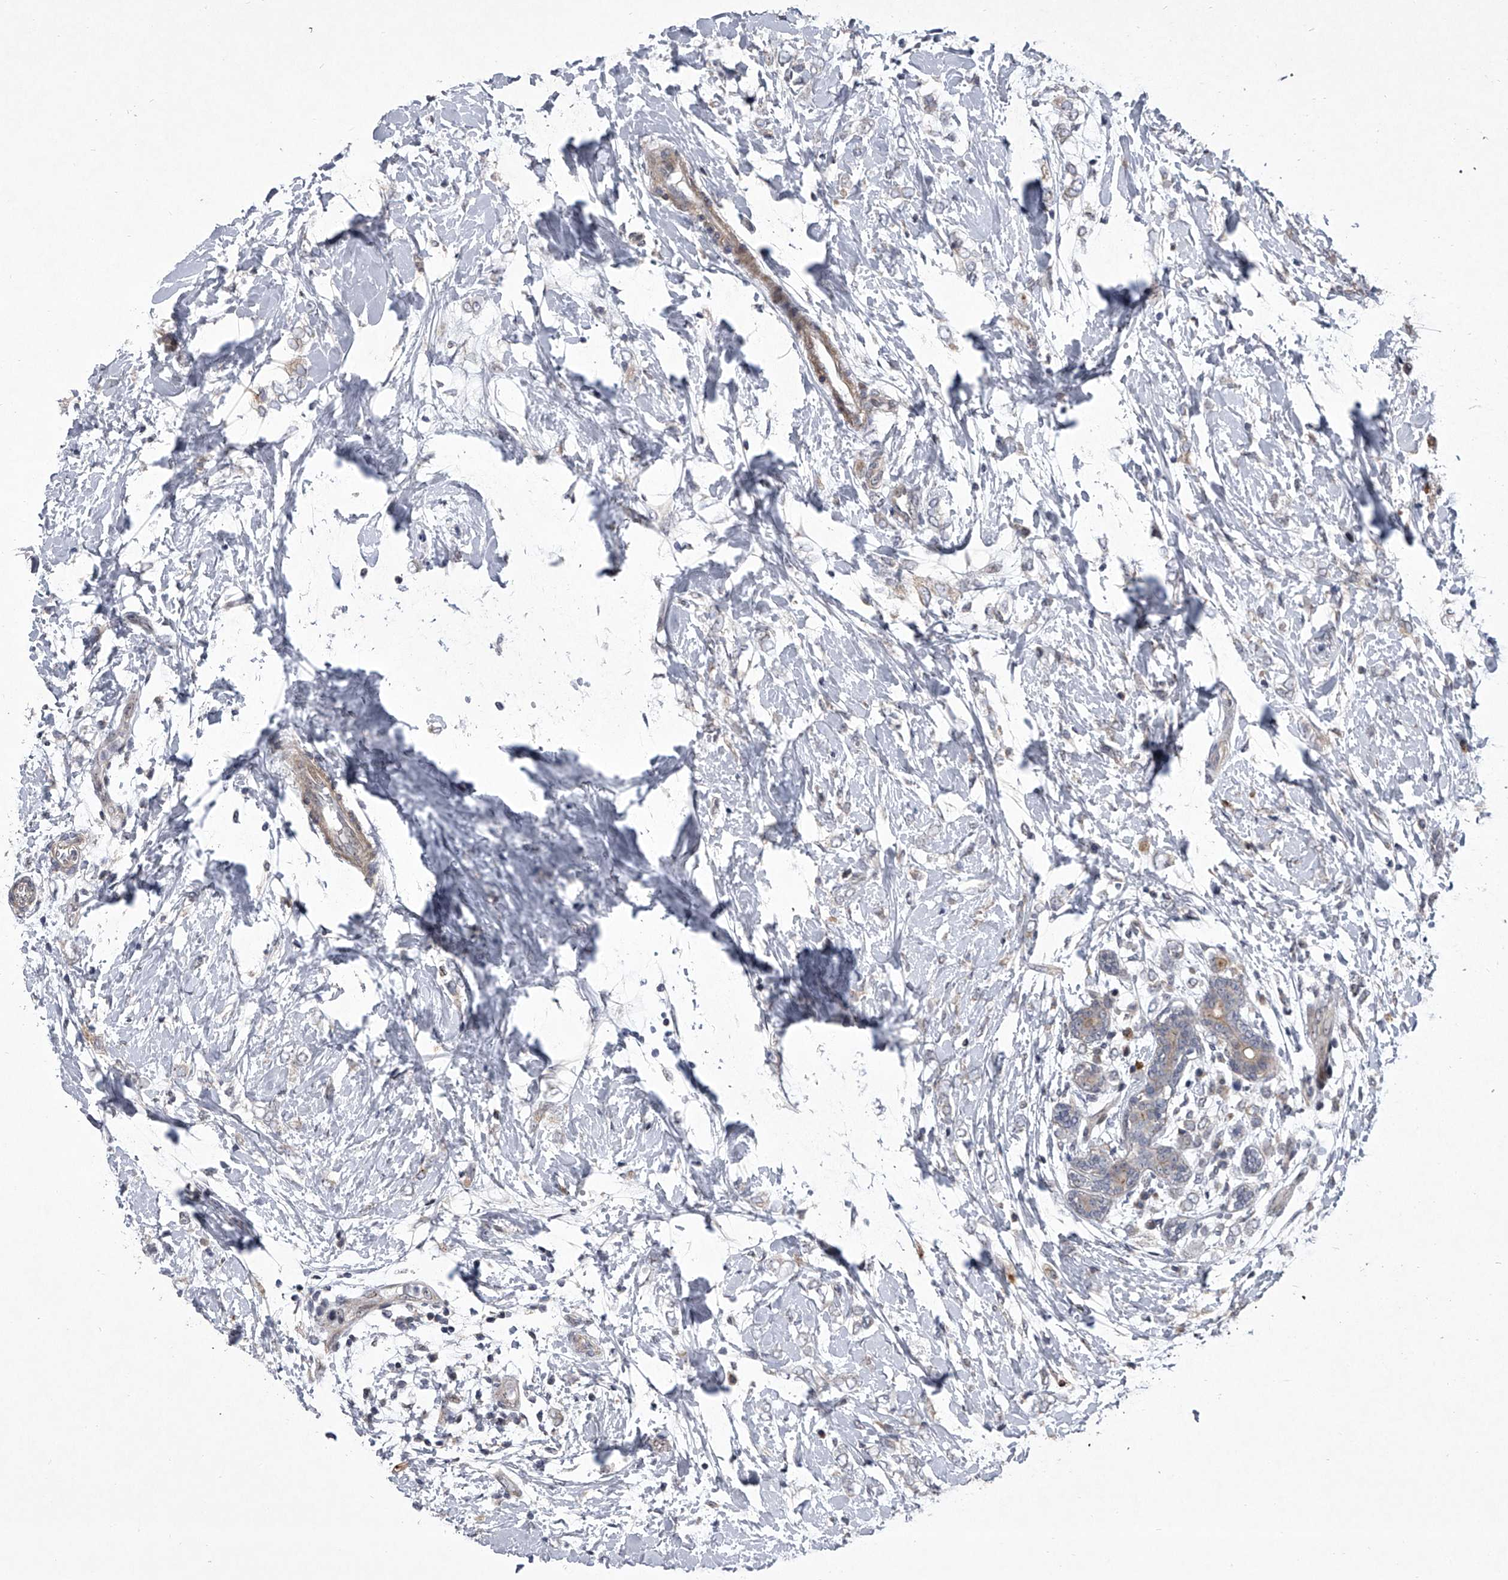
{"staining": {"intensity": "negative", "quantity": "none", "location": "none"}, "tissue": "breast cancer", "cell_type": "Tumor cells", "image_type": "cancer", "snomed": [{"axis": "morphology", "description": "Normal tissue, NOS"}, {"axis": "morphology", "description": "Lobular carcinoma"}, {"axis": "topography", "description": "Breast"}], "caption": "IHC of human breast cancer (lobular carcinoma) exhibits no staining in tumor cells.", "gene": "HEATR6", "patient": {"sex": "female", "age": 47}}